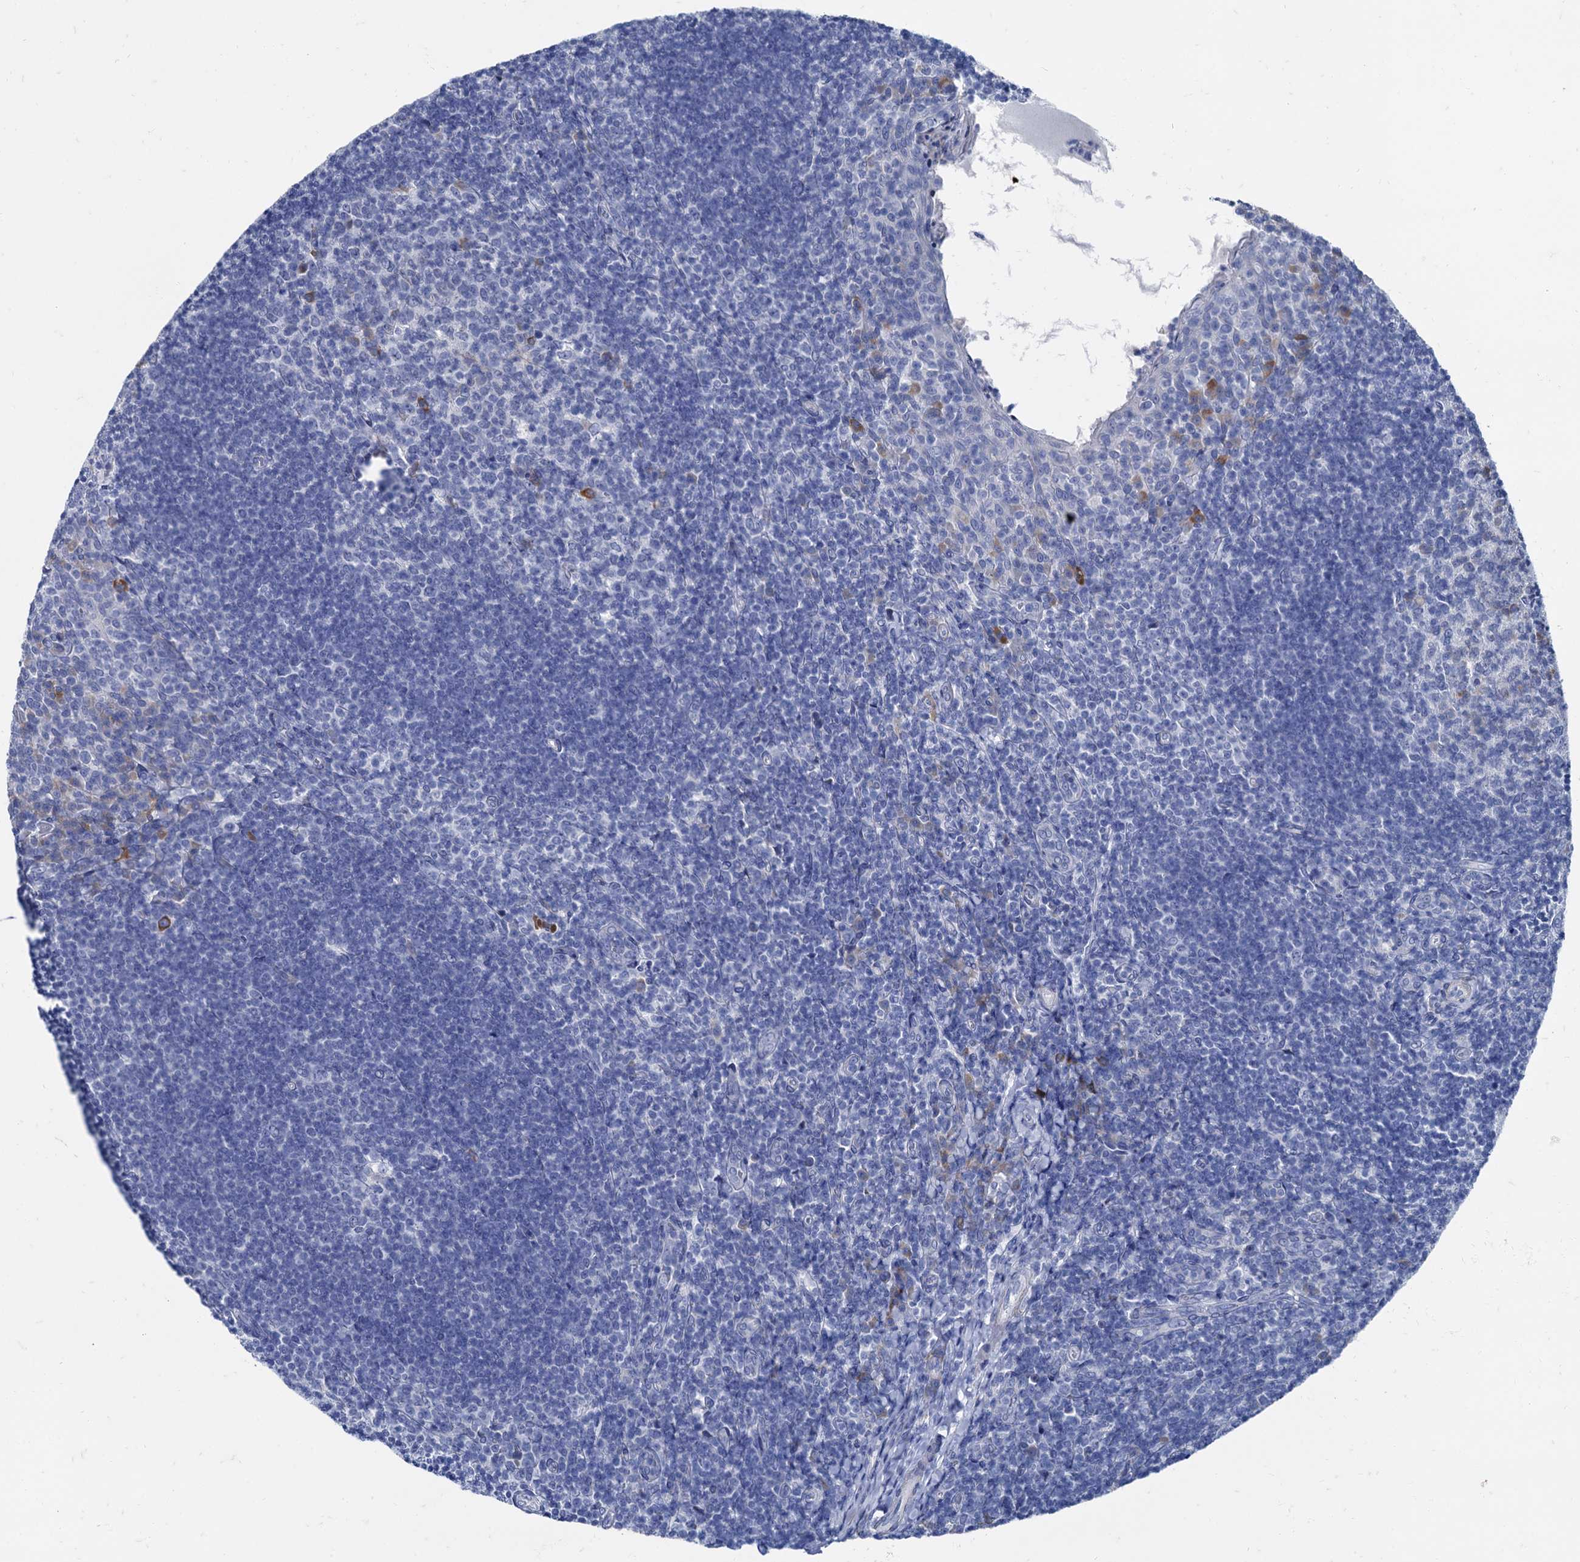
{"staining": {"intensity": "negative", "quantity": "none", "location": "none"}, "tissue": "tonsil", "cell_type": "Germinal center cells", "image_type": "normal", "snomed": [{"axis": "morphology", "description": "Normal tissue, NOS"}, {"axis": "topography", "description": "Tonsil"}], "caption": "This image is of normal tonsil stained with IHC to label a protein in brown with the nuclei are counter-stained blue. There is no positivity in germinal center cells.", "gene": "FOXR2", "patient": {"sex": "female", "age": 10}}